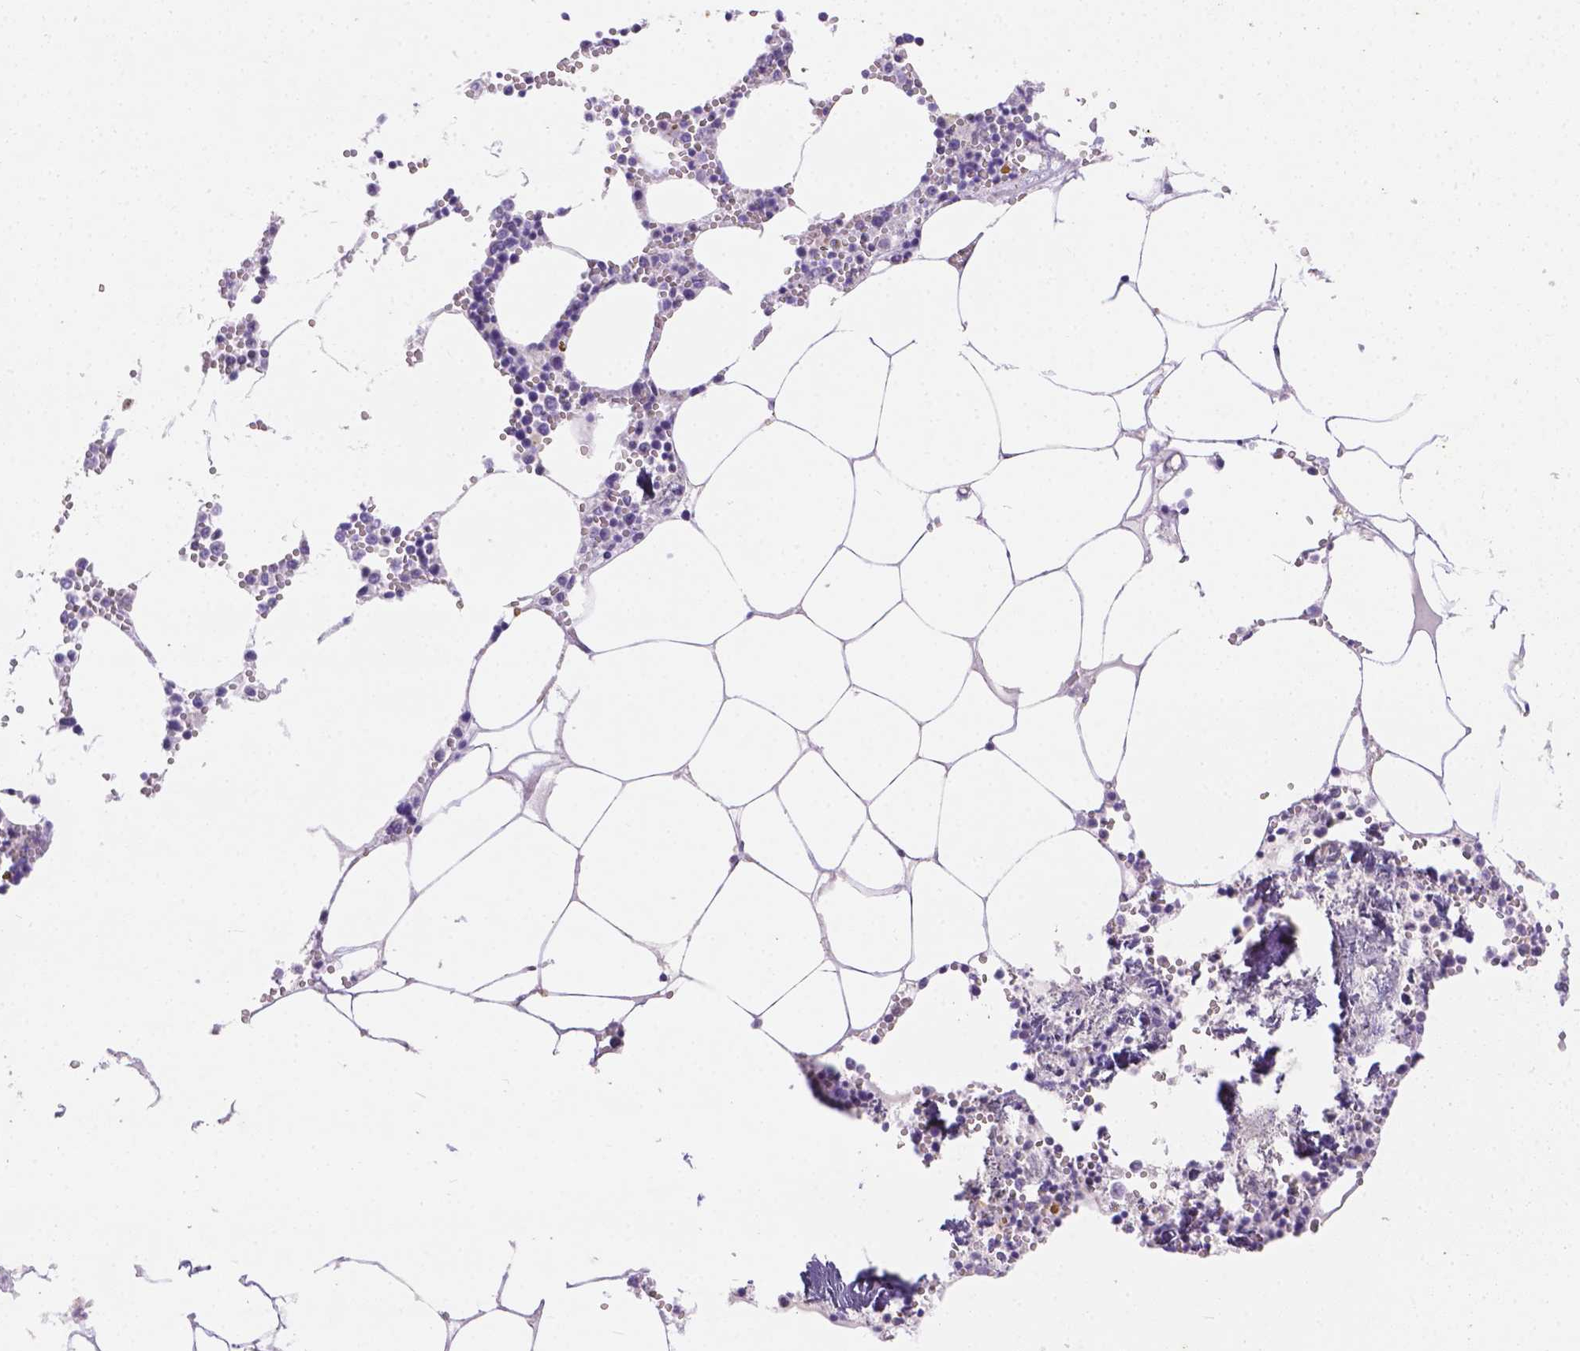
{"staining": {"intensity": "moderate", "quantity": "<25%", "location": "cytoplasmic/membranous"}, "tissue": "bone marrow", "cell_type": "Hematopoietic cells", "image_type": "normal", "snomed": [{"axis": "morphology", "description": "Normal tissue, NOS"}, {"axis": "topography", "description": "Bone marrow"}], "caption": "Protein positivity by immunohistochemistry (IHC) displays moderate cytoplasmic/membranous positivity in about <25% of hematopoietic cells in unremarkable bone marrow.", "gene": "DMWD", "patient": {"sex": "male", "age": 54}}